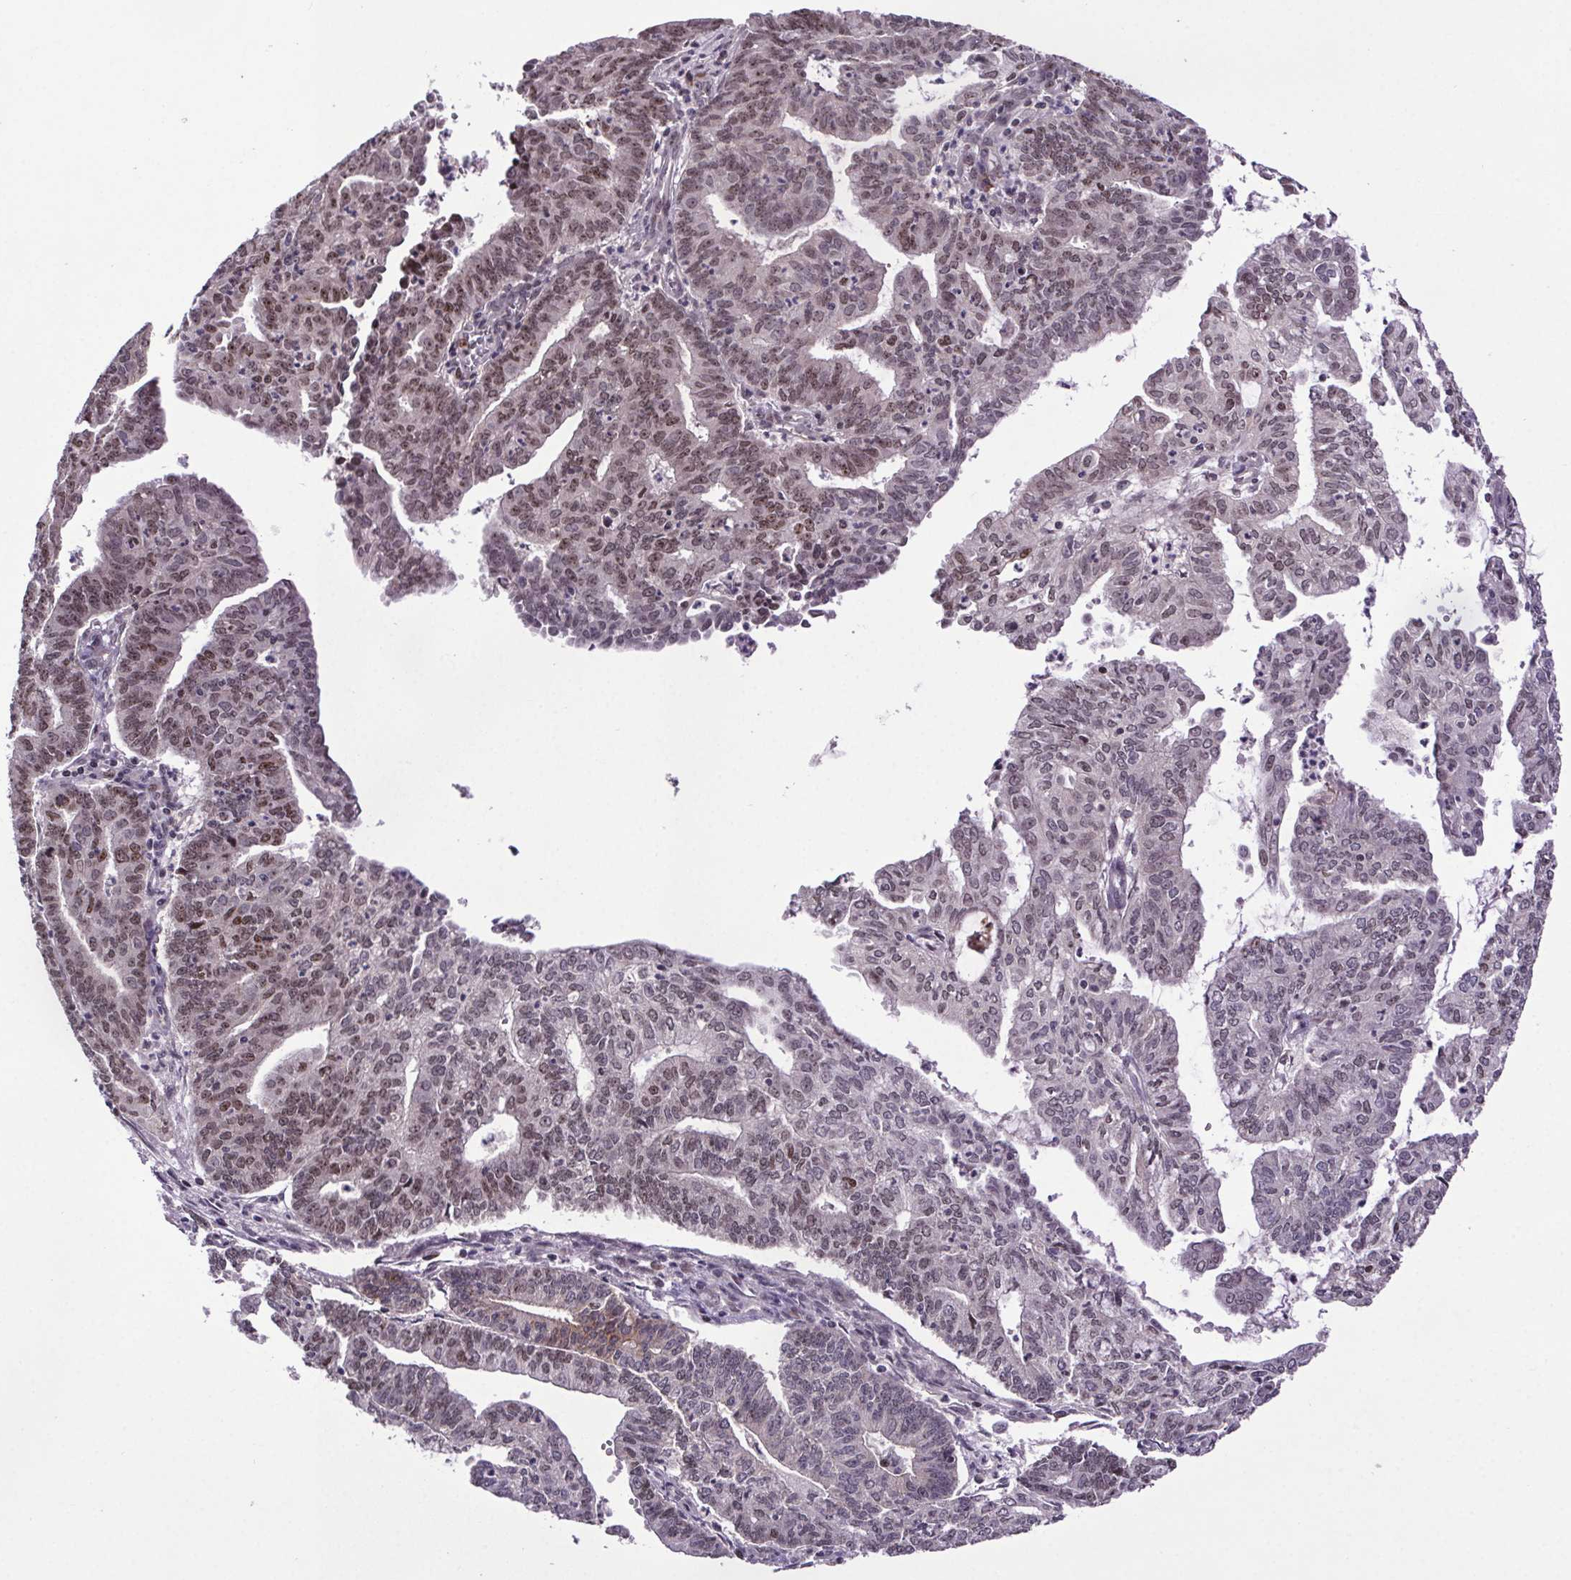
{"staining": {"intensity": "weak", "quantity": "25%-75%", "location": "nuclear"}, "tissue": "endometrial cancer", "cell_type": "Tumor cells", "image_type": "cancer", "snomed": [{"axis": "morphology", "description": "Adenocarcinoma, NOS"}, {"axis": "topography", "description": "Endometrium"}], "caption": "Protein positivity by immunohistochemistry (IHC) demonstrates weak nuclear expression in approximately 25%-75% of tumor cells in adenocarcinoma (endometrial).", "gene": "ATMIN", "patient": {"sex": "female", "age": 61}}